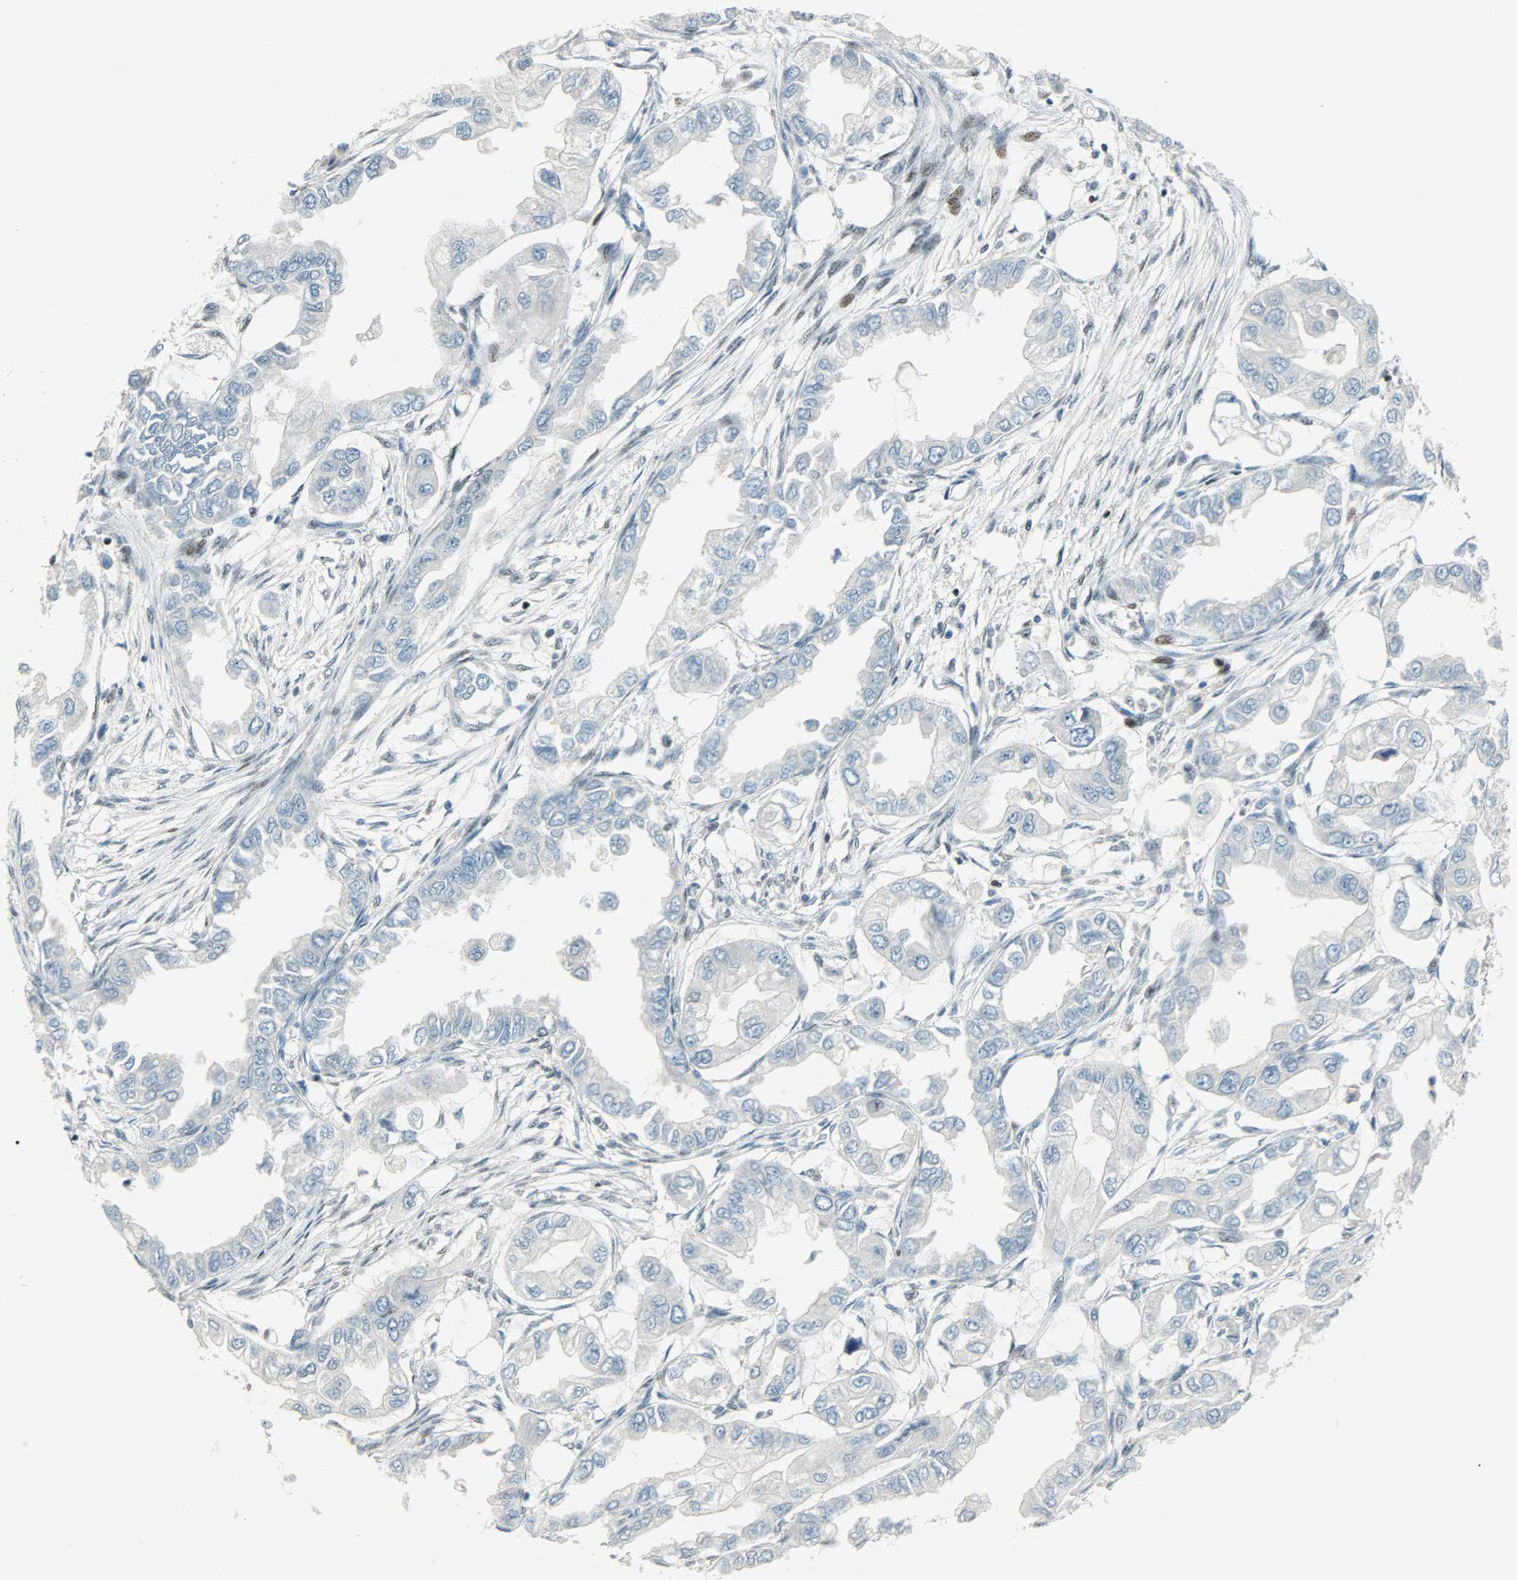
{"staining": {"intensity": "negative", "quantity": "none", "location": "none"}, "tissue": "endometrial cancer", "cell_type": "Tumor cells", "image_type": "cancer", "snomed": [{"axis": "morphology", "description": "Adenocarcinoma, NOS"}, {"axis": "topography", "description": "Endometrium"}], "caption": "Endometrial cancer stained for a protein using immunohistochemistry (IHC) demonstrates no staining tumor cells.", "gene": "IL15", "patient": {"sex": "female", "age": 67}}